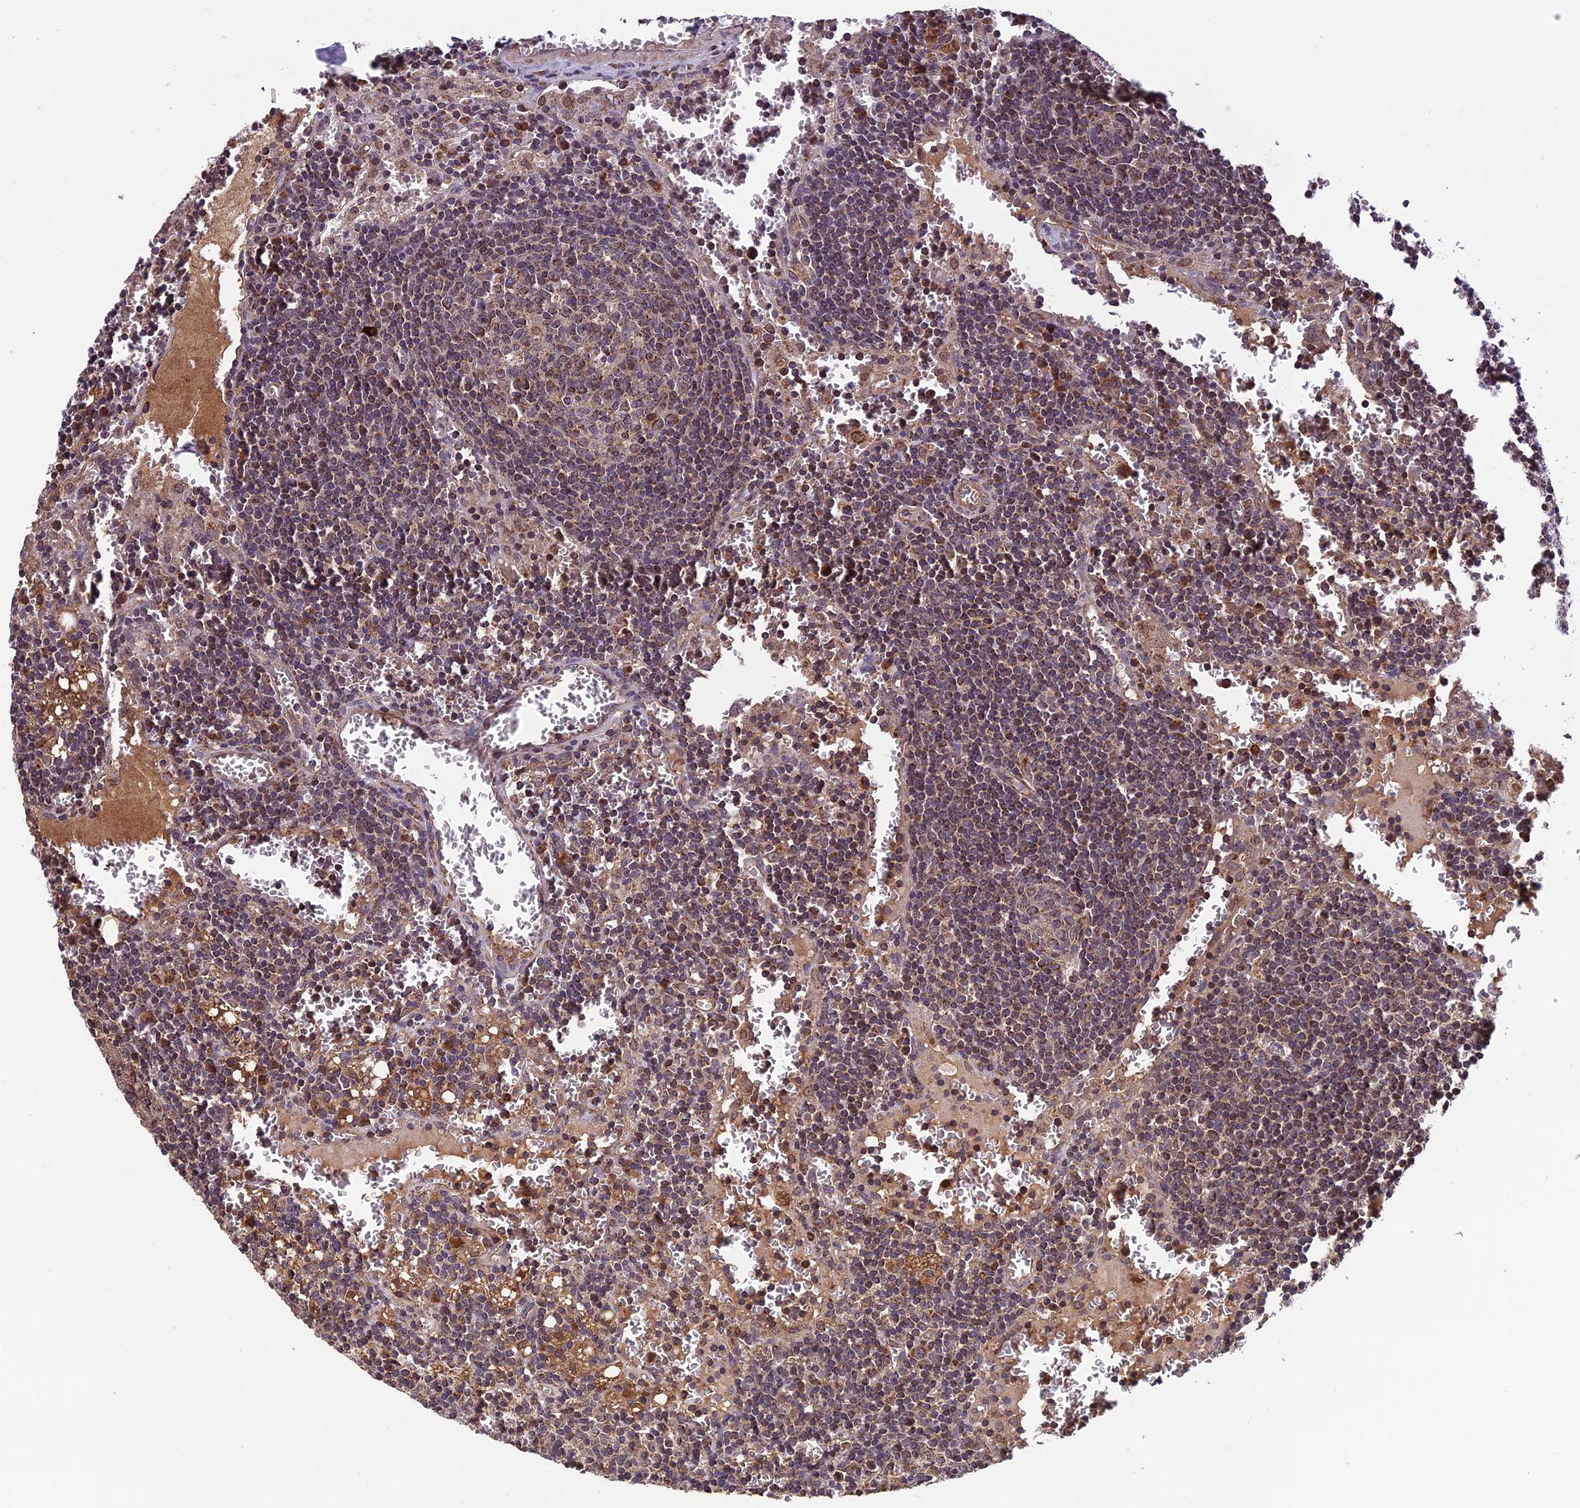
{"staining": {"intensity": "moderate", "quantity": "25%-75%", "location": "cytoplasmic/membranous"}, "tissue": "lymph node", "cell_type": "Germinal center cells", "image_type": "normal", "snomed": [{"axis": "morphology", "description": "Normal tissue, NOS"}, {"axis": "topography", "description": "Lymph node"}], "caption": "High-power microscopy captured an IHC photomicrograph of unremarkable lymph node, revealing moderate cytoplasmic/membranous positivity in about 25%-75% of germinal center cells.", "gene": "CCDC15", "patient": {"sex": "female", "age": 73}}